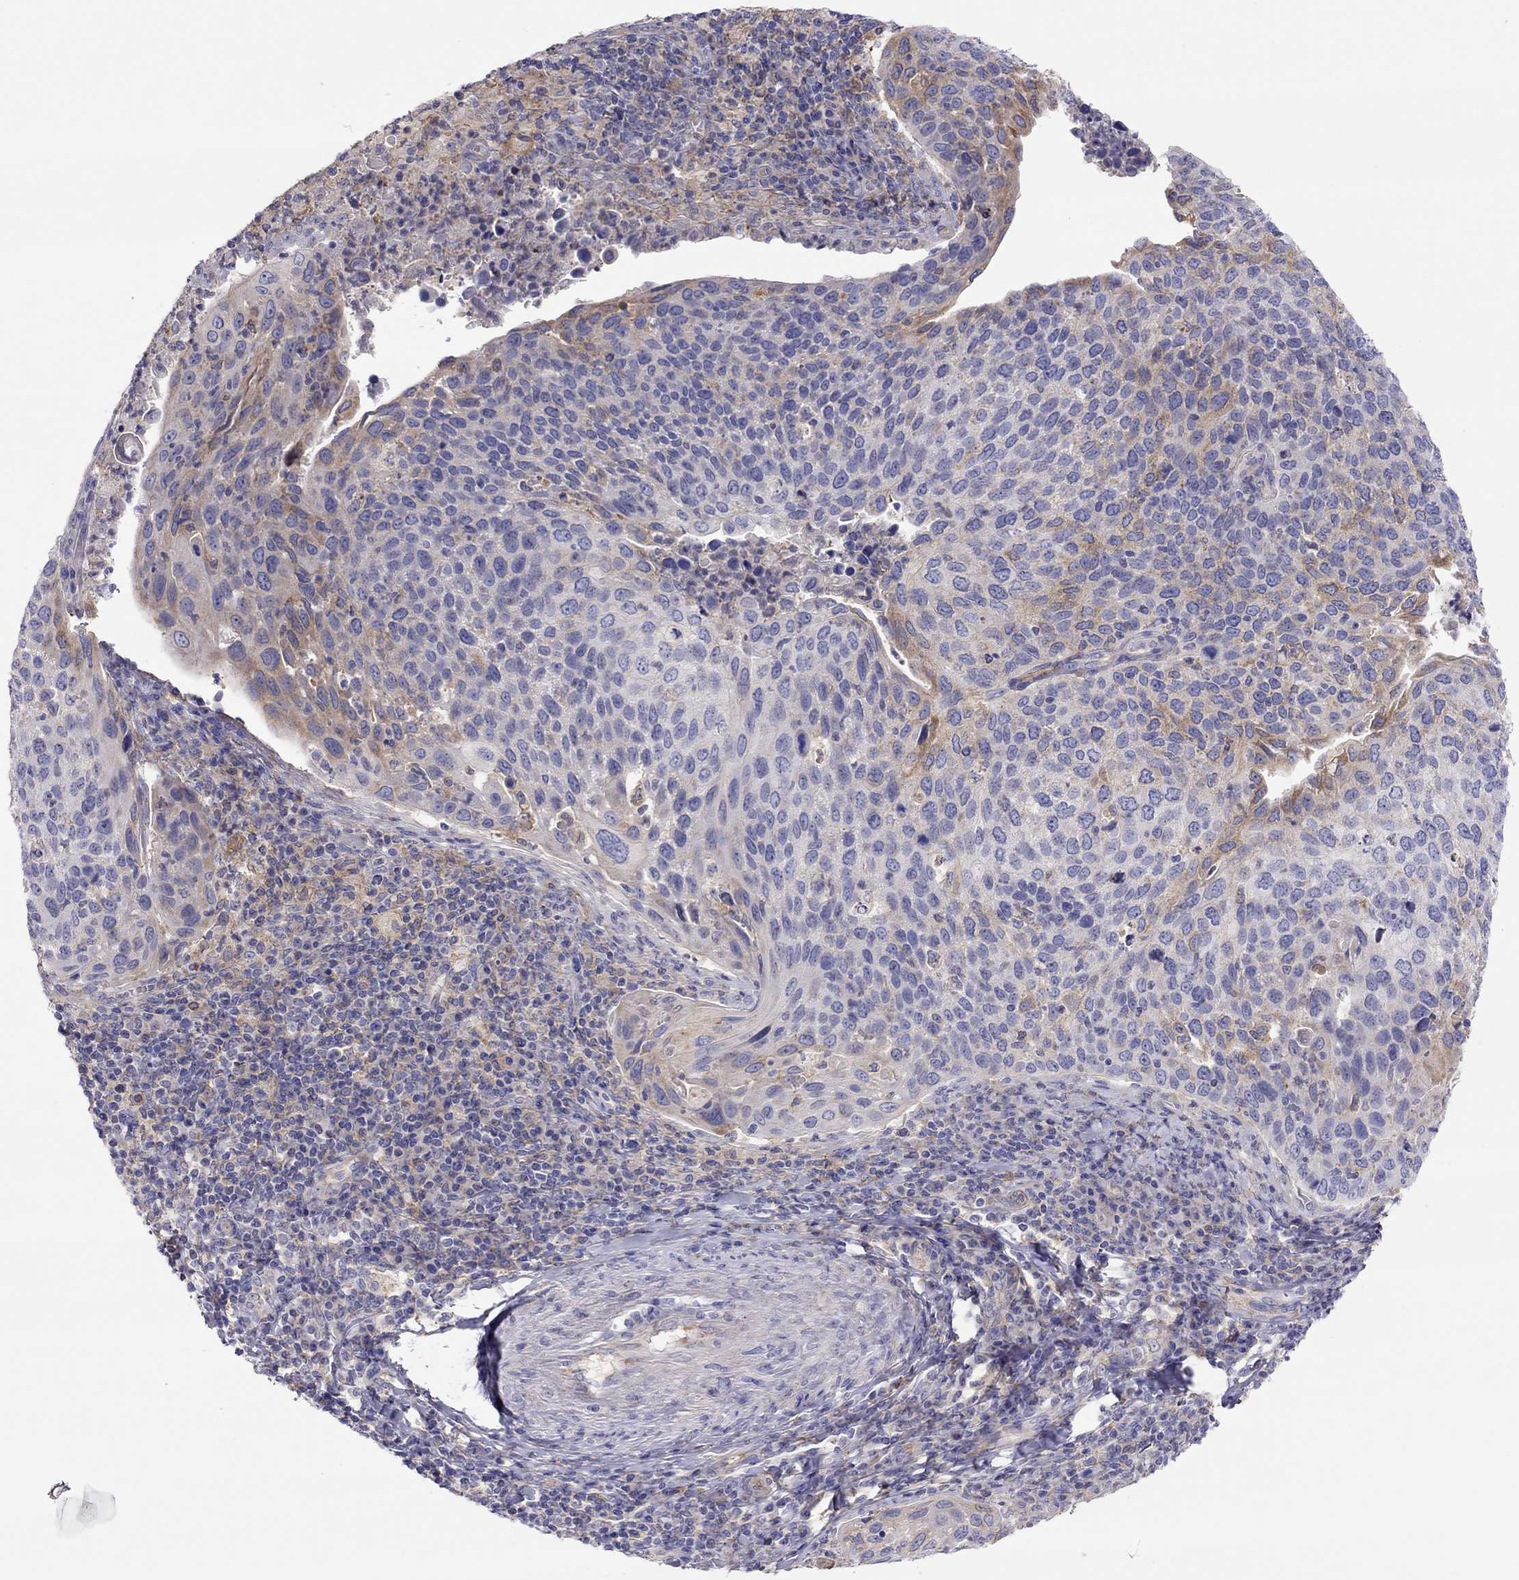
{"staining": {"intensity": "moderate", "quantity": "<25%", "location": "cytoplasmic/membranous"}, "tissue": "cervical cancer", "cell_type": "Tumor cells", "image_type": "cancer", "snomed": [{"axis": "morphology", "description": "Squamous cell carcinoma, NOS"}, {"axis": "topography", "description": "Cervix"}], "caption": "Cervical squamous cell carcinoma tissue shows moderate cytoplasmic/membranous positivity in approximately <25% of tumor cells, visualized by immunohistochemistry.", "gene": "ALOX15B", "patient": {"sex": "female", "age": 54}}